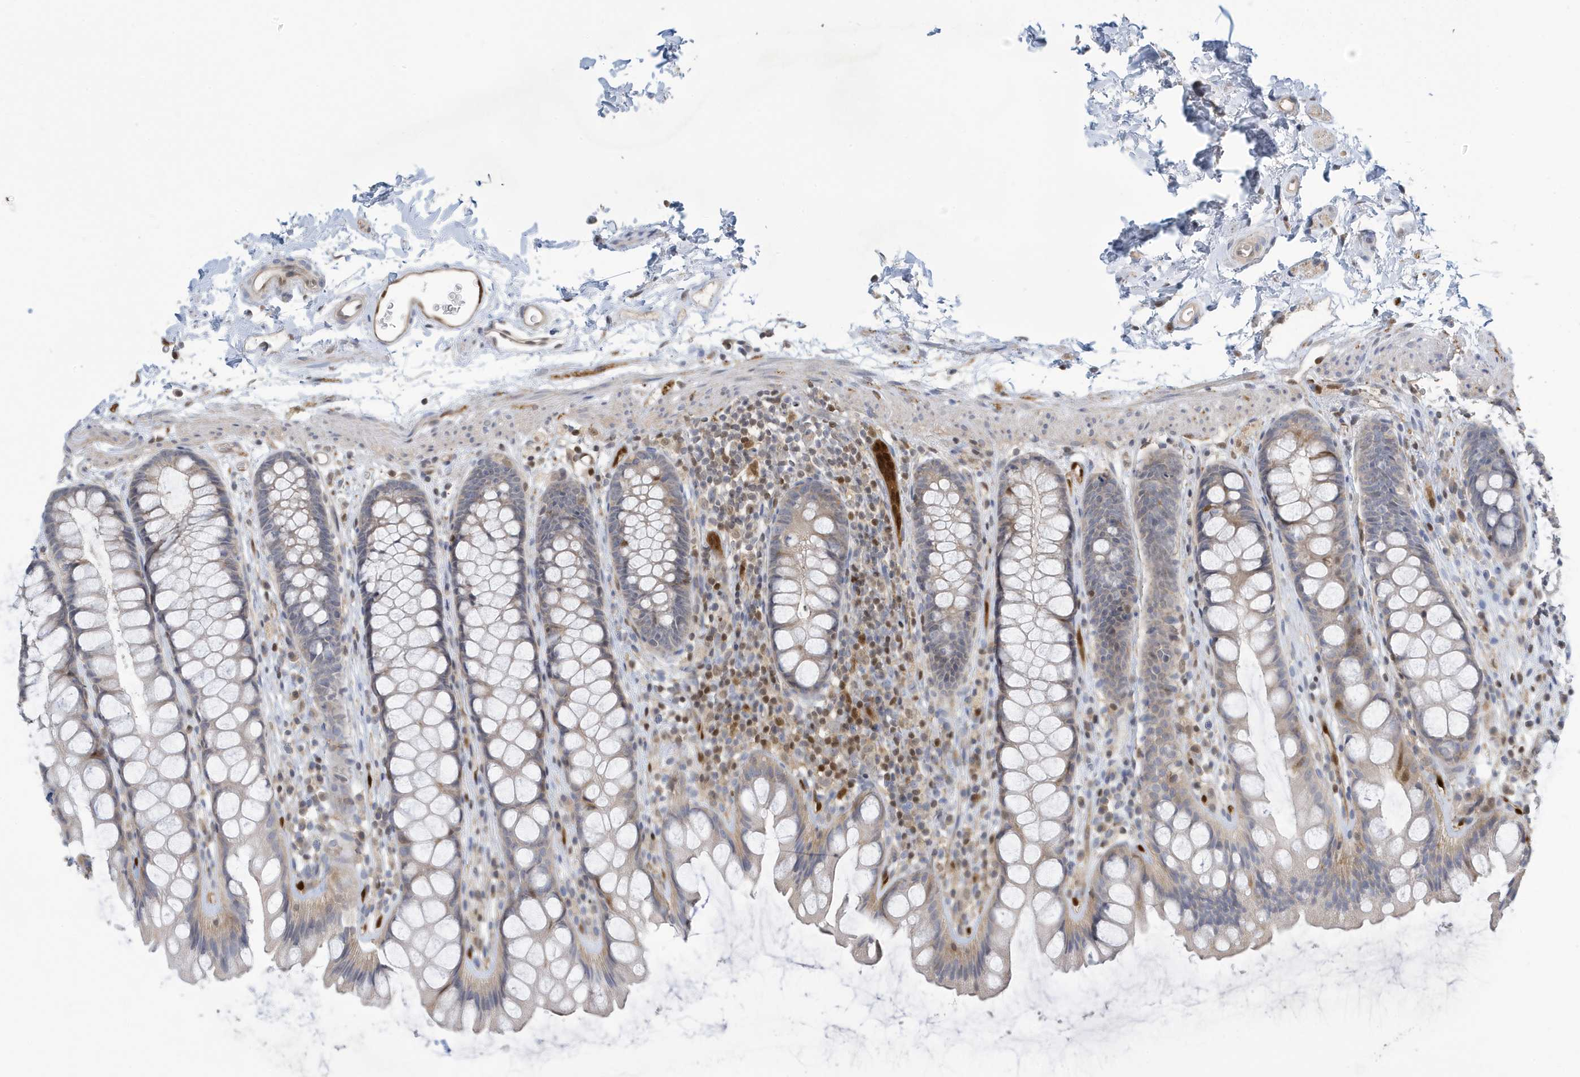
{"staining": {"intensity": "weak", "quantity": "25%-75%", "location": "cytoplasmic/membranous,nuclear"}, "tissue": "rectum", "cell_type": "Glandular cells", "image_type": "normal", "snomed": [{"axis": "morphology", "description": "Normal tissue, NOS"}, {"axis": "topography", "description": "Rectum"}], "caption": "Rectum stained with IHC exhibits weak cytoplasmic/membranous,nuclear positivity in approximately 25%-75% of glandular cells.", "gene": "NCOA7", "patient": {"sex": "female", "age": 65}}